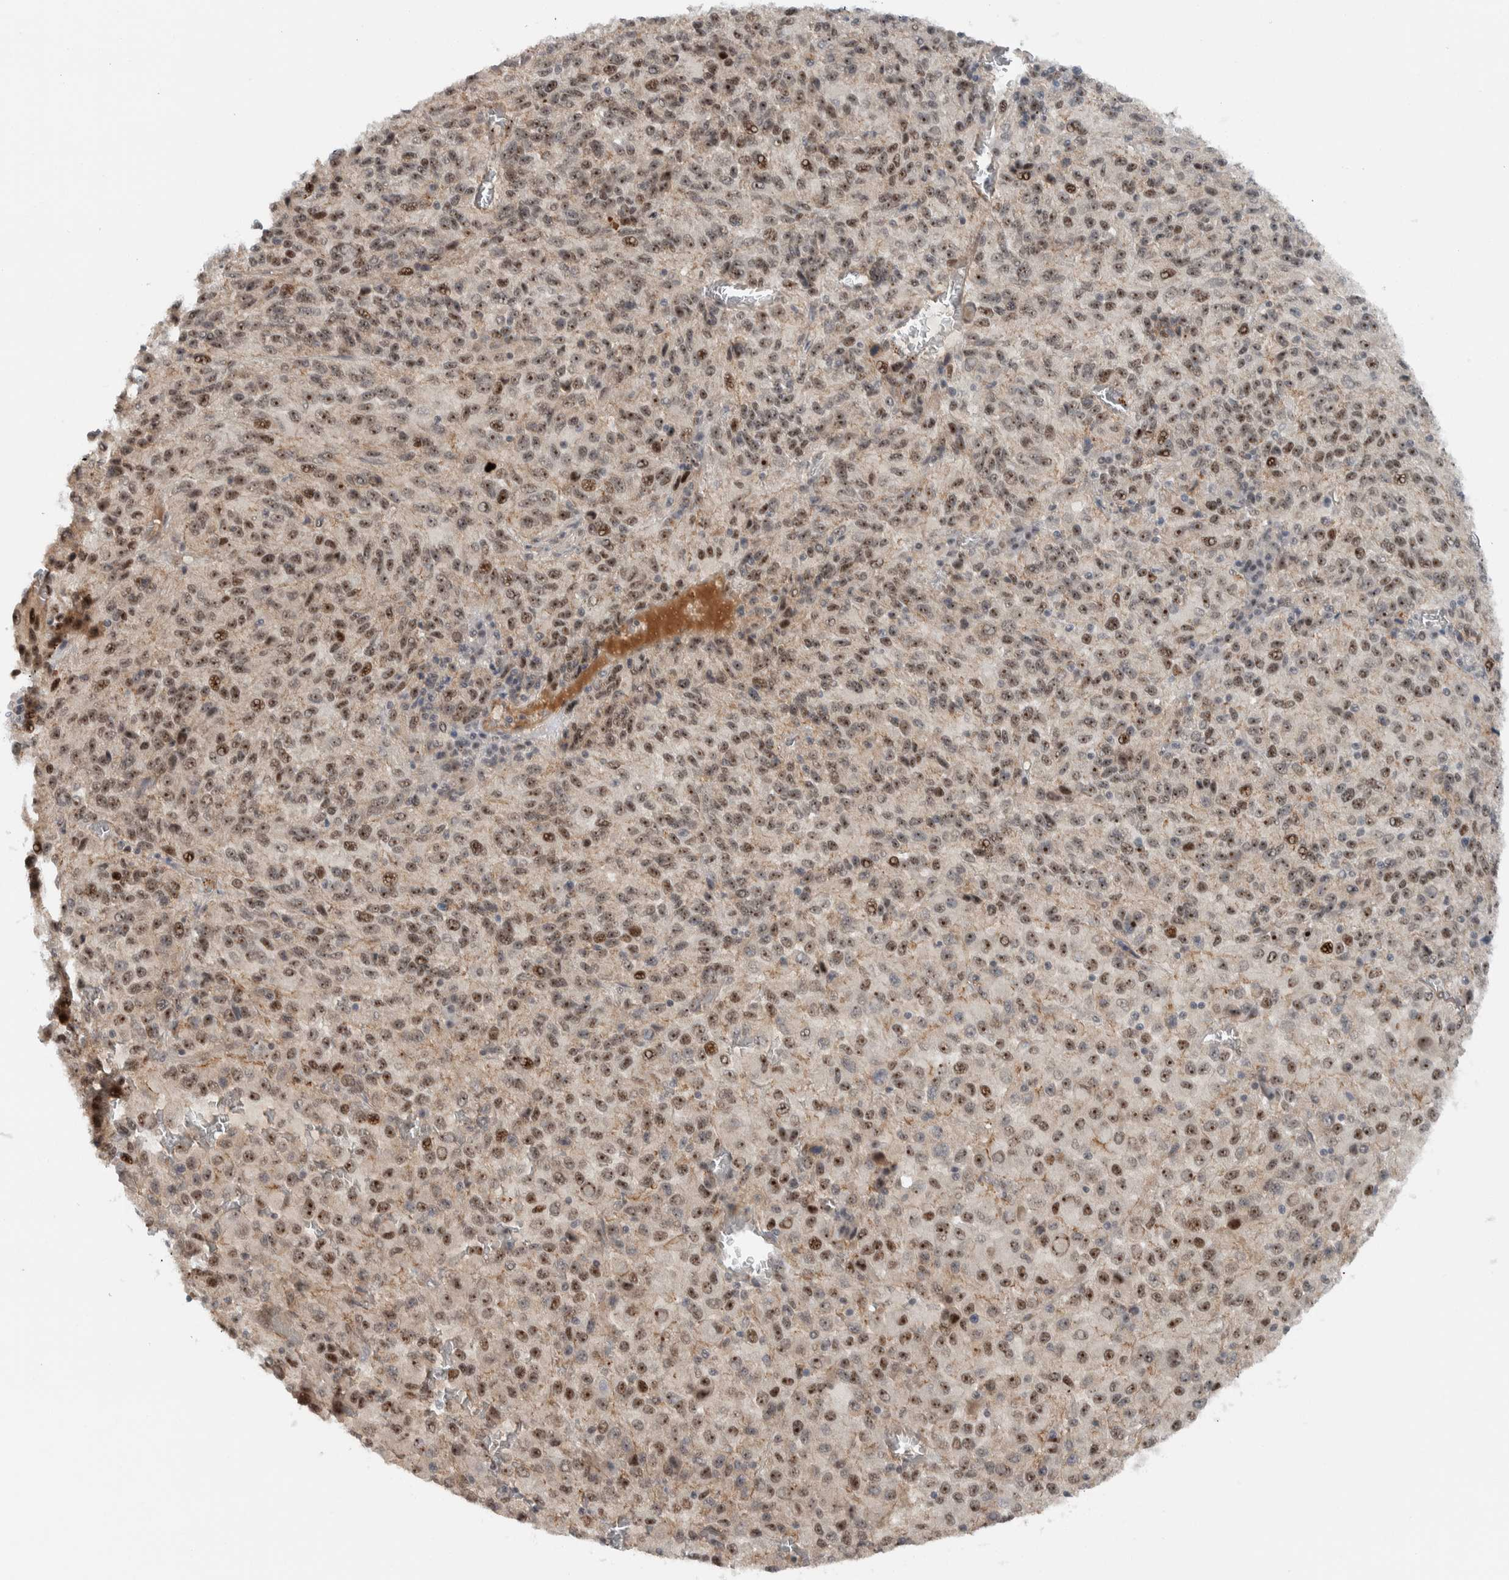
{"staining": {"intensity": "moderate", "quantity": ">75%", "location": "nuclear"}, "tissue": "melanoma", "cell_type": "Tumor cells", "image_type": "cancer", "snomed": [{"axis": "morphology", "description": "Malignant melanoma, Metastatic site"}, {"axis": "topography", "description": "Lung"}], "caption": "Immunohistochemical staining of melanoma reveals moderate nuclear protein expression in approximately >75% of tumor cells.", "gene": "ZFP91", "patient": {"sex": "male", "age": 64}}